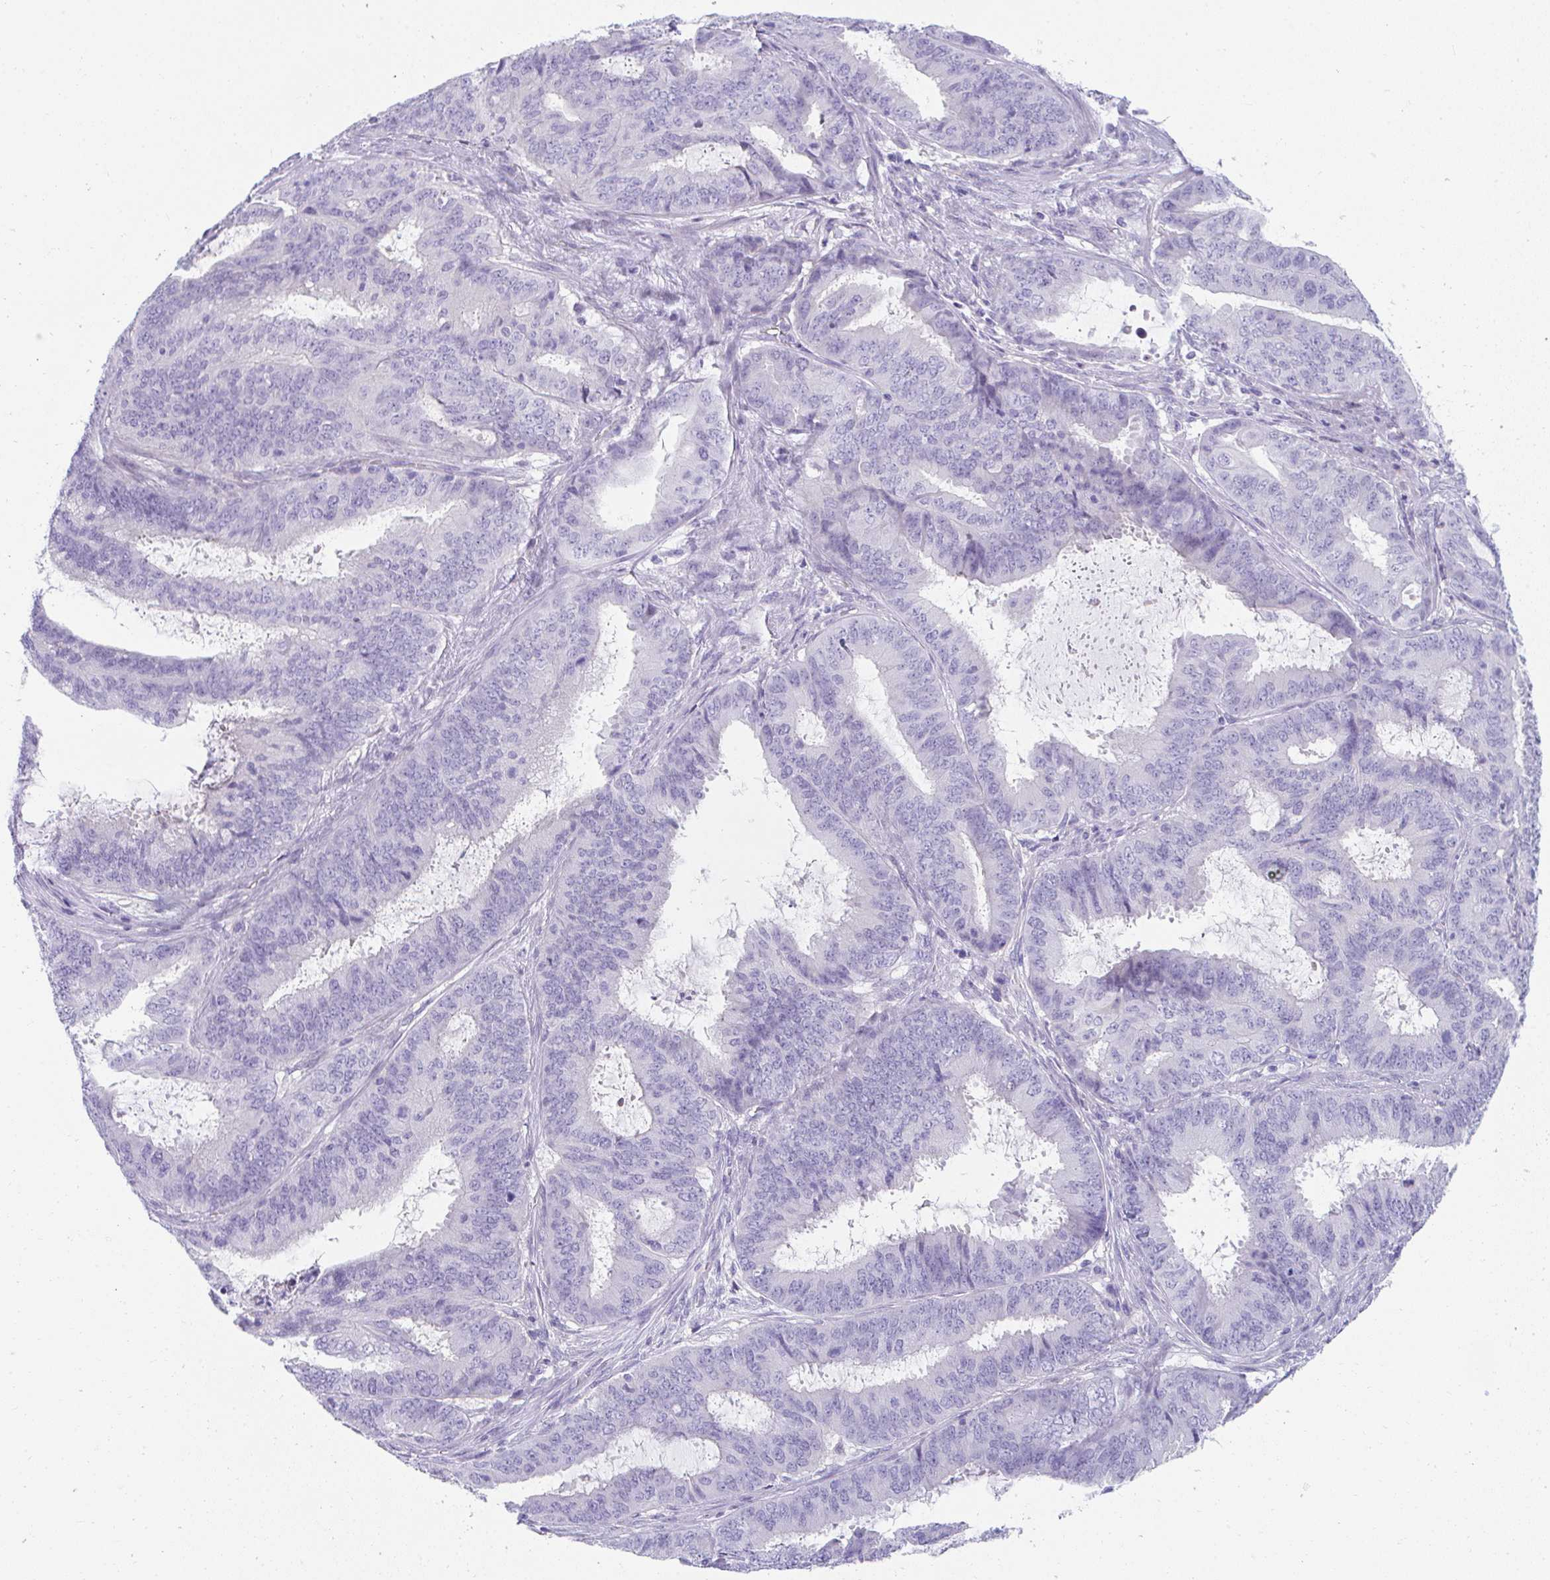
{"staining": {"intensity": "negative", "quantity": "none", "location": "none"}, "tissue": "endometrial cancer", "cell_type": "Tumor cells", "image_type": "cancer", "snomed": [{"axis": "morphology", "description": "Adenocarcinoma, NOS"}, {"axis": "topography", "description": "Endometrium"}], "caption": "Tumor cells show no significant staining in endometrial cancer.", "gene": "TTC30B", "patient": {"sex": "female", "age": 51}}